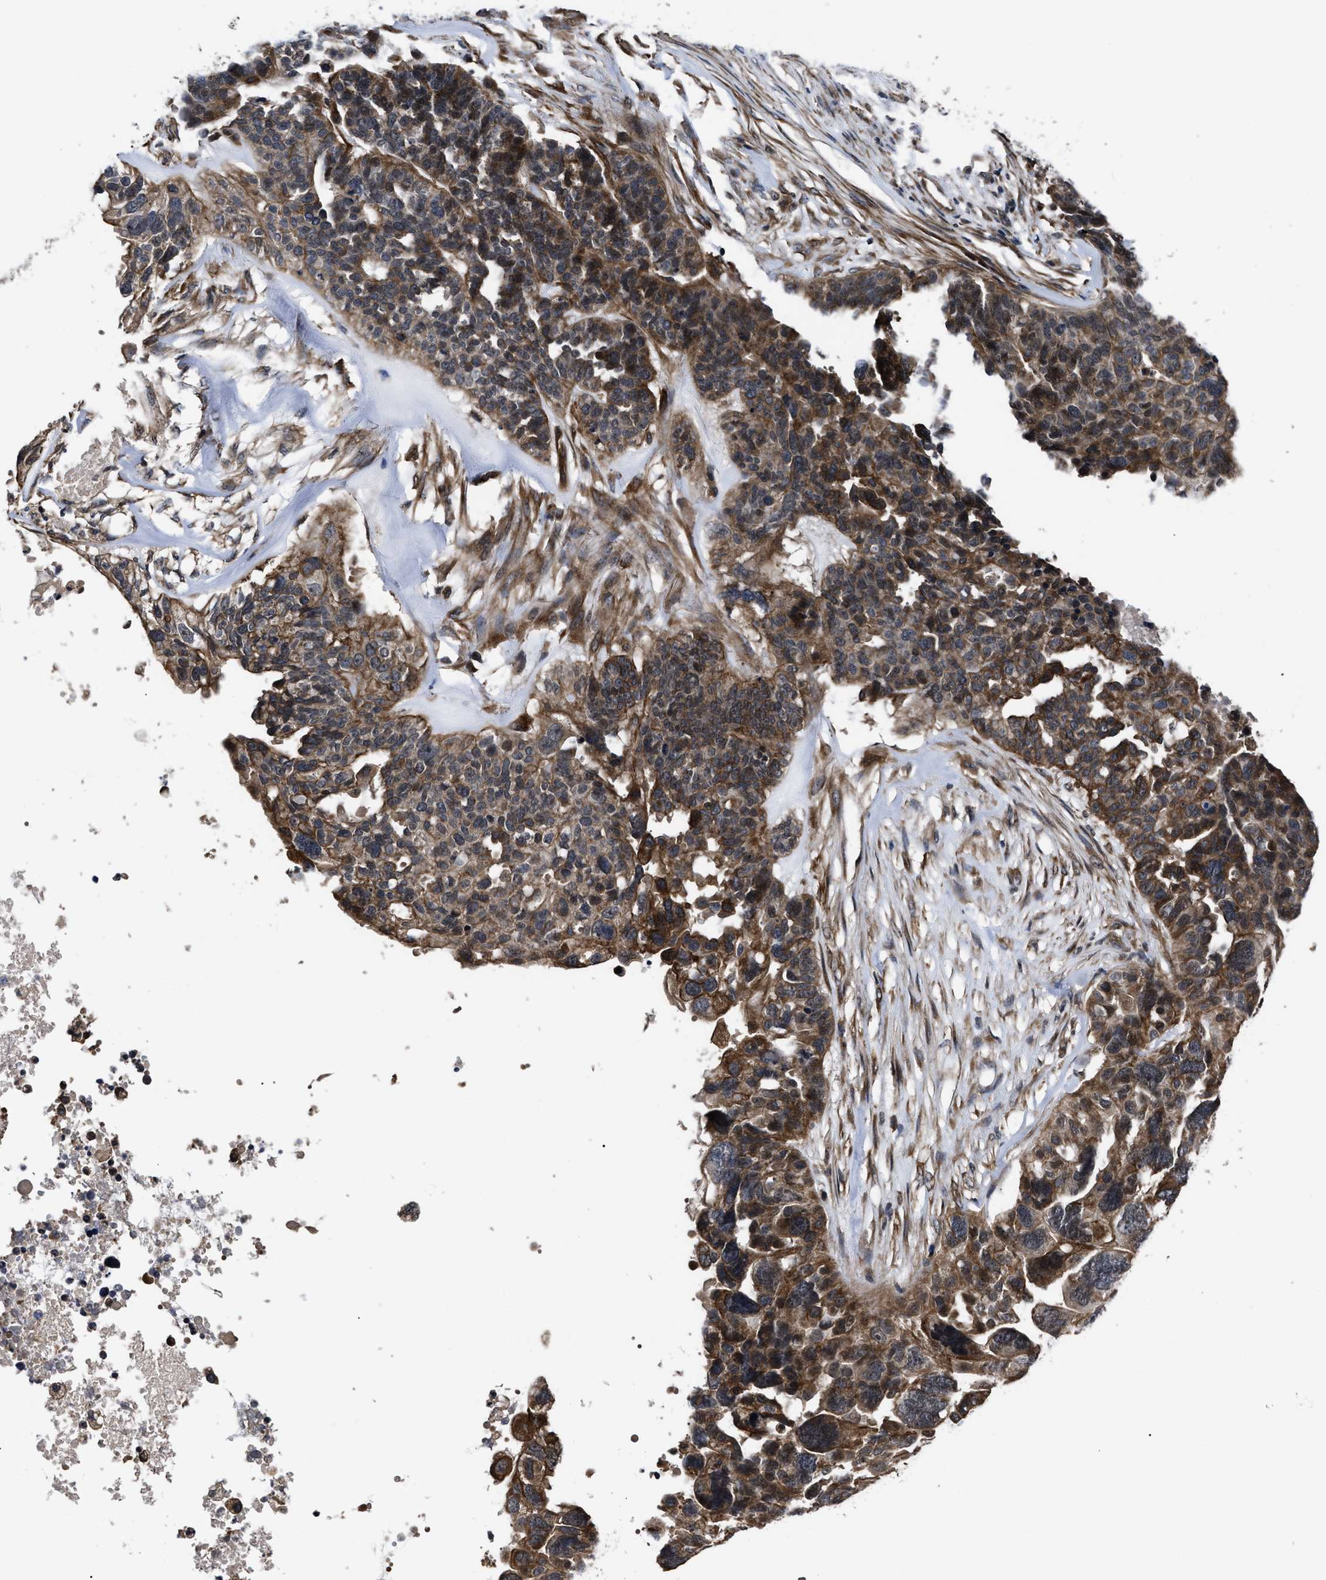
{"staining": {"intensity": "moderate", "quantity": ">75%", "location": "cytoplasmic/membranous"}, "tissue": "ovarian cancer", "cell_type": "Tumor cells", "image_type": "cancer", "snomed": [{"axis": "morphology", "description": "Cystadenocarcinoma, serous, NOS"}, {"axis": "topography", "description": "Ovary"}], "caption": "DAB immunohistochemical staining of ovarian cancer reveals moderate cytoplasmic/membranous protein positivity in about >75% of tumor cells. The staining was performed using DAB to visualize the protein expression in brown, while the nuclei were stained in blue with hematoxylin (Magnification: 20x).", "gene": "DNAJC14", "patient": {"sex": "female", "age": 59}}